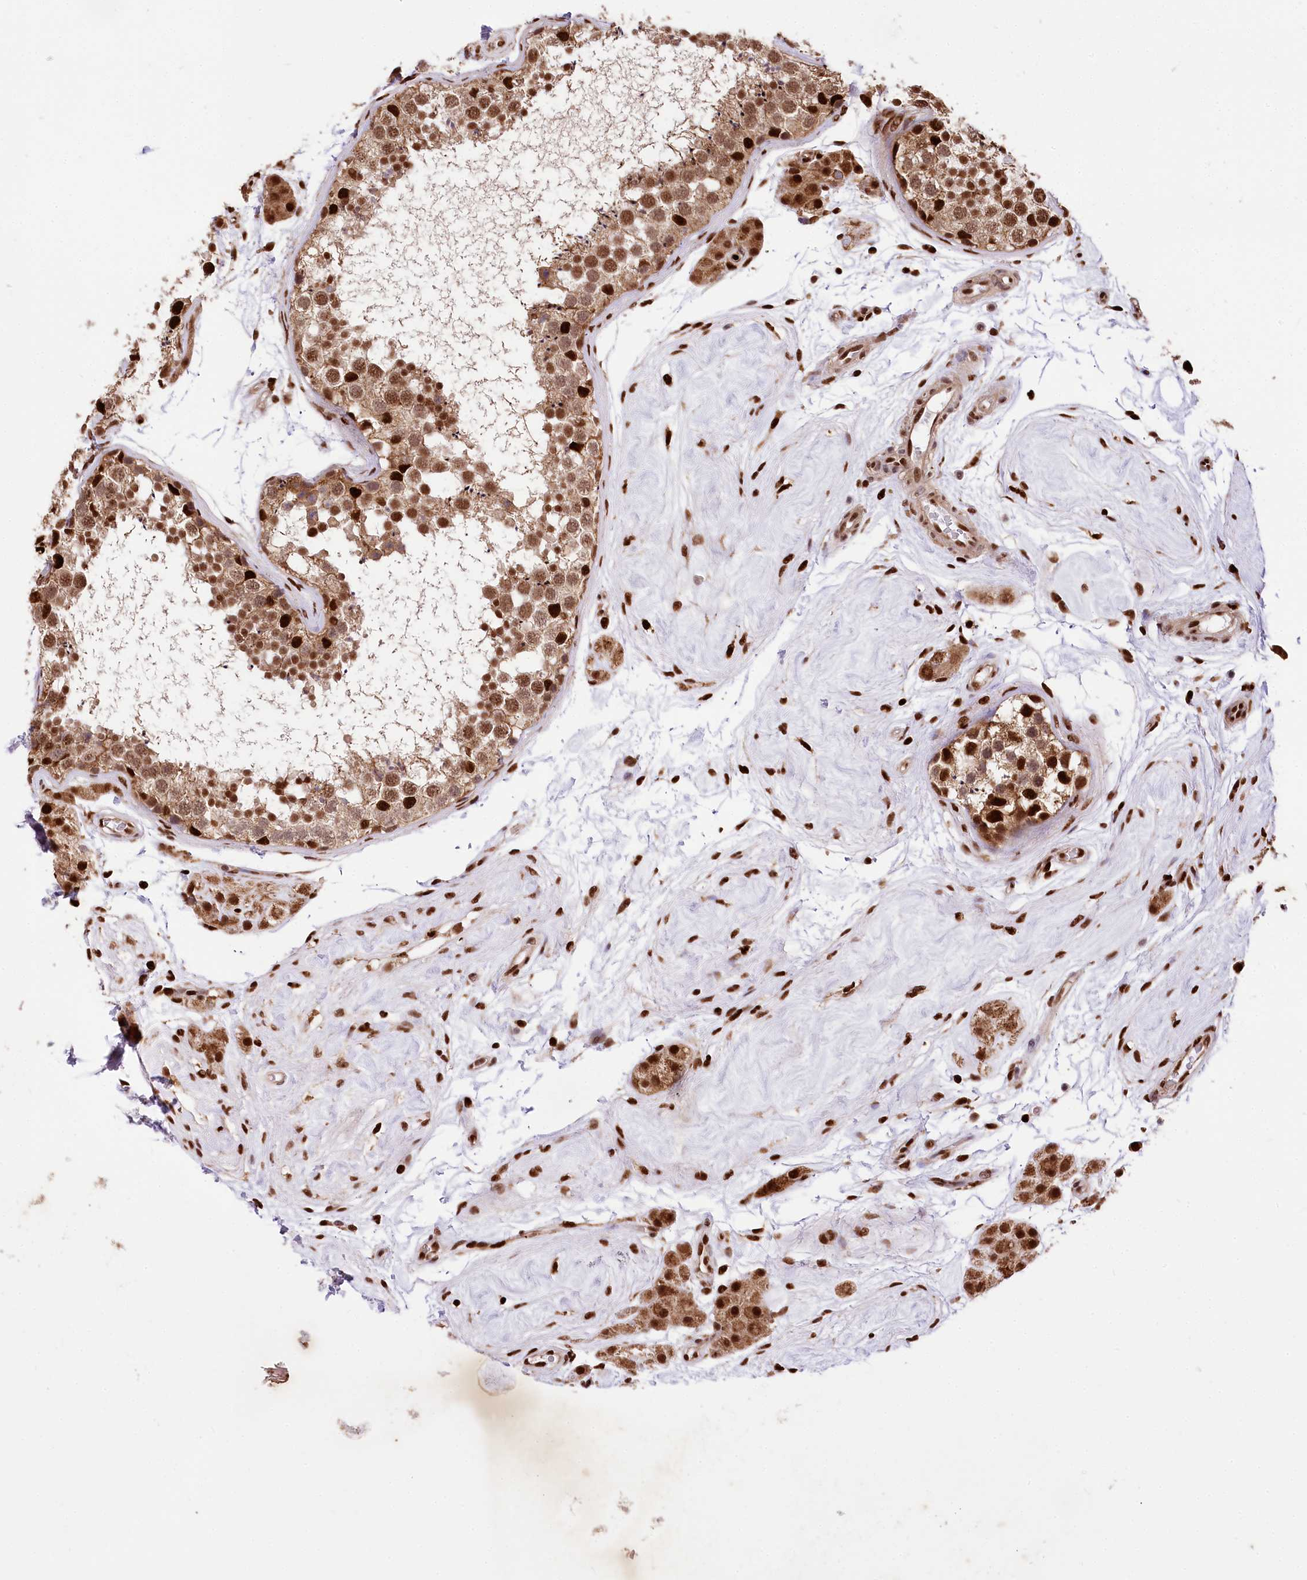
{"staining": {"intensity": "moderate", "quantity": ">75%", "location": "cytoplasmic/membranous,nuclear"}, "tissue": "testis", "cell_type": "Cells in seminiferous ducts", "image_type": "normal", "snomed": [{"axis": "morphology", "description": "Normal tissue, NOS"}, {"axis": "topography", "description": "Testis"}], "caption": "Cells in seminiferous ducts demonstrate moderate cytoplasmic/membranous,nuclear positivity in approximately >75% of cells in normal testis.", "gene": "FIGN", "patient": {"sex": "male", "age": 56}}